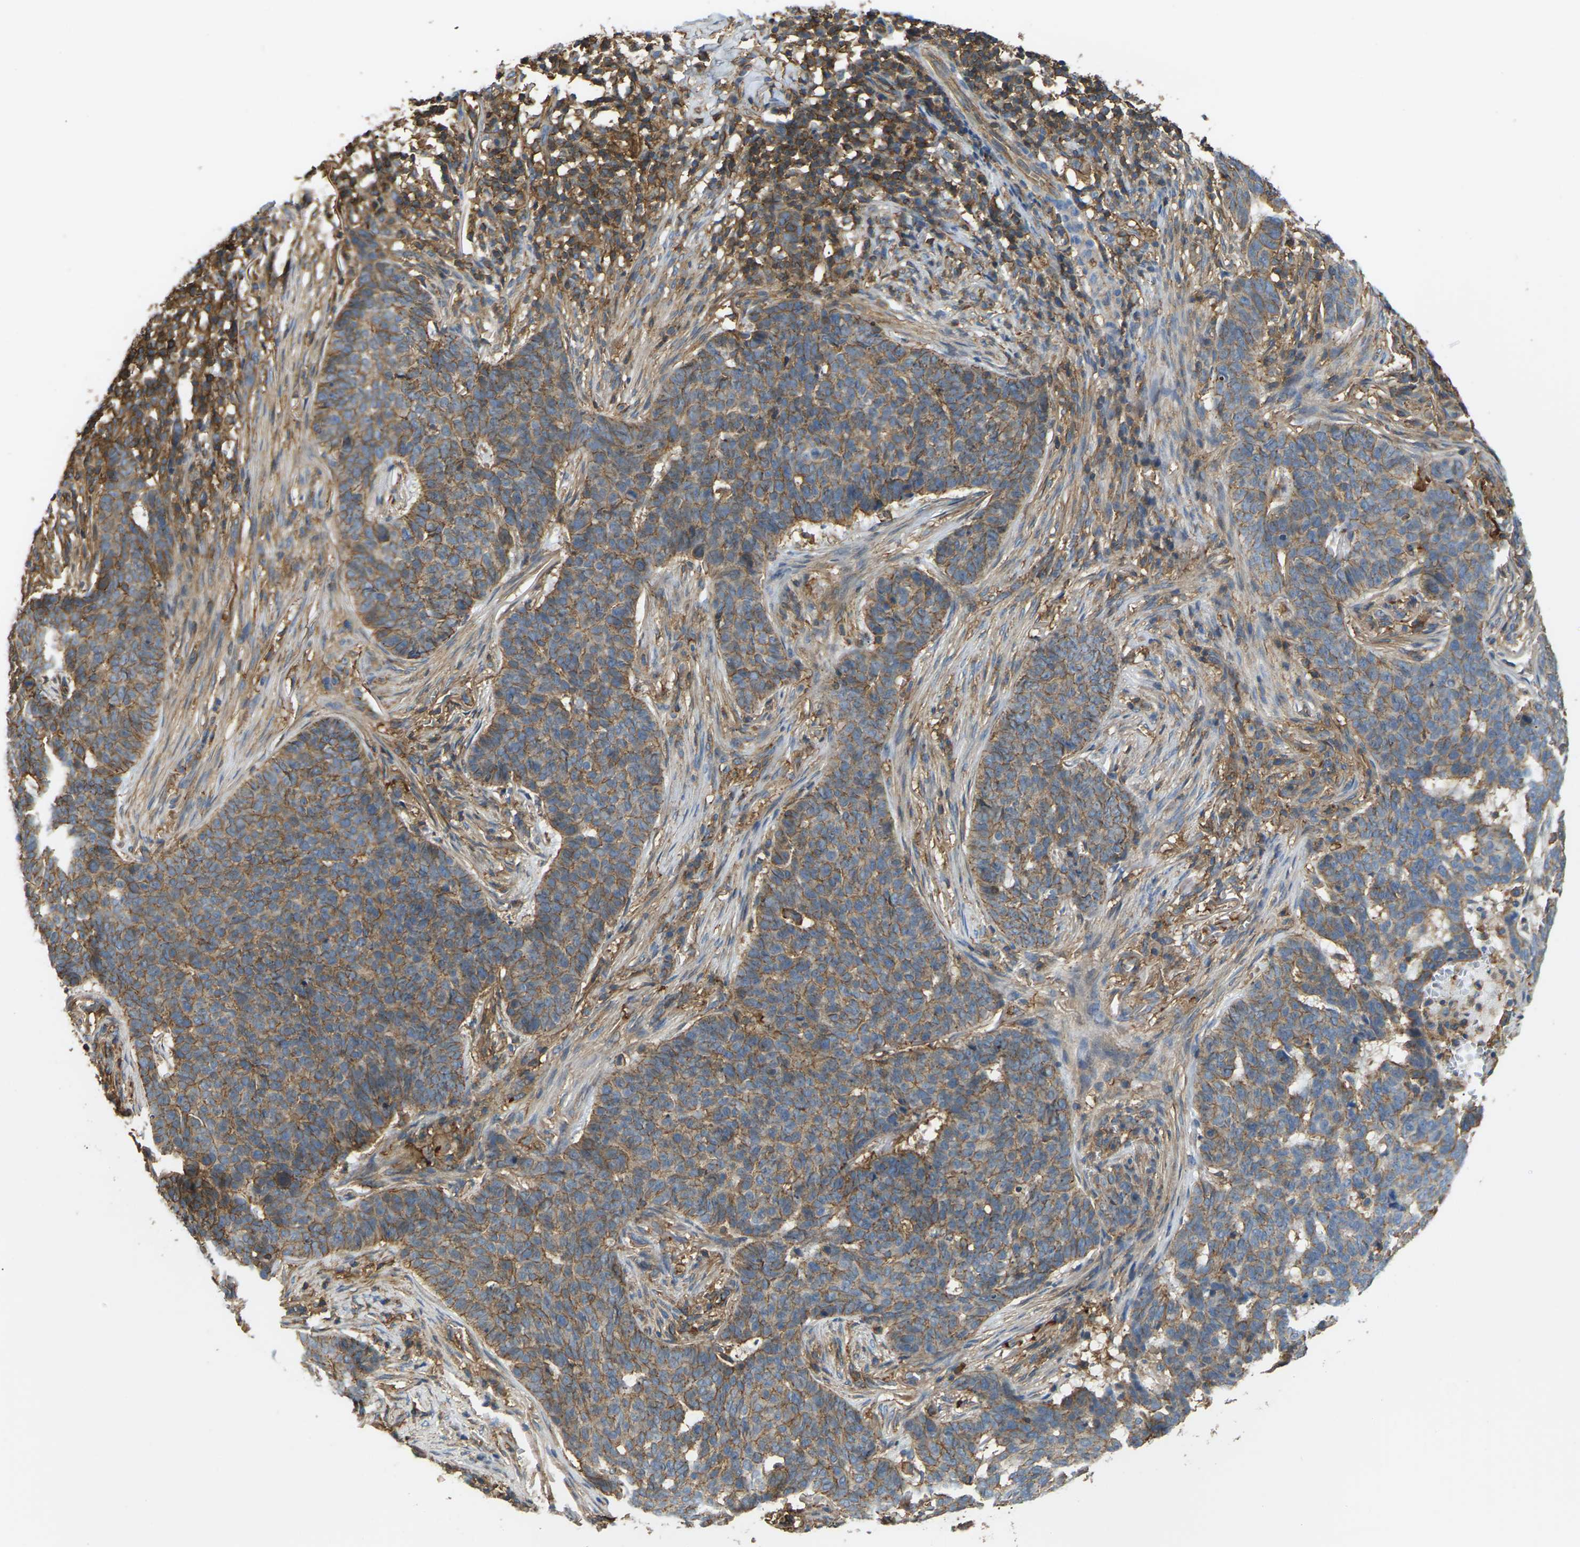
{"staining": {"intensity": "moderate", "quantity": "25%-75%", "location": "cytoplasmic/membranous"}, "tissue": "skin cancer", "cell_type": "Tumor cells", "image_type": "cancer", "snomed": [{"axis": "morphology", "description": "Basal cell carcinoma"}, {"axis": "topography", "description": "Skin"}], "caption": "Moderate cytoplasmic/membranous staining for a protein is appreciated in about 25%-75% of tumor cells of basal cell carcinoma (skin) using immunohistochemistry.", "gene": "IQGAP1", "patient": {"sex": "male", "age": 85}}